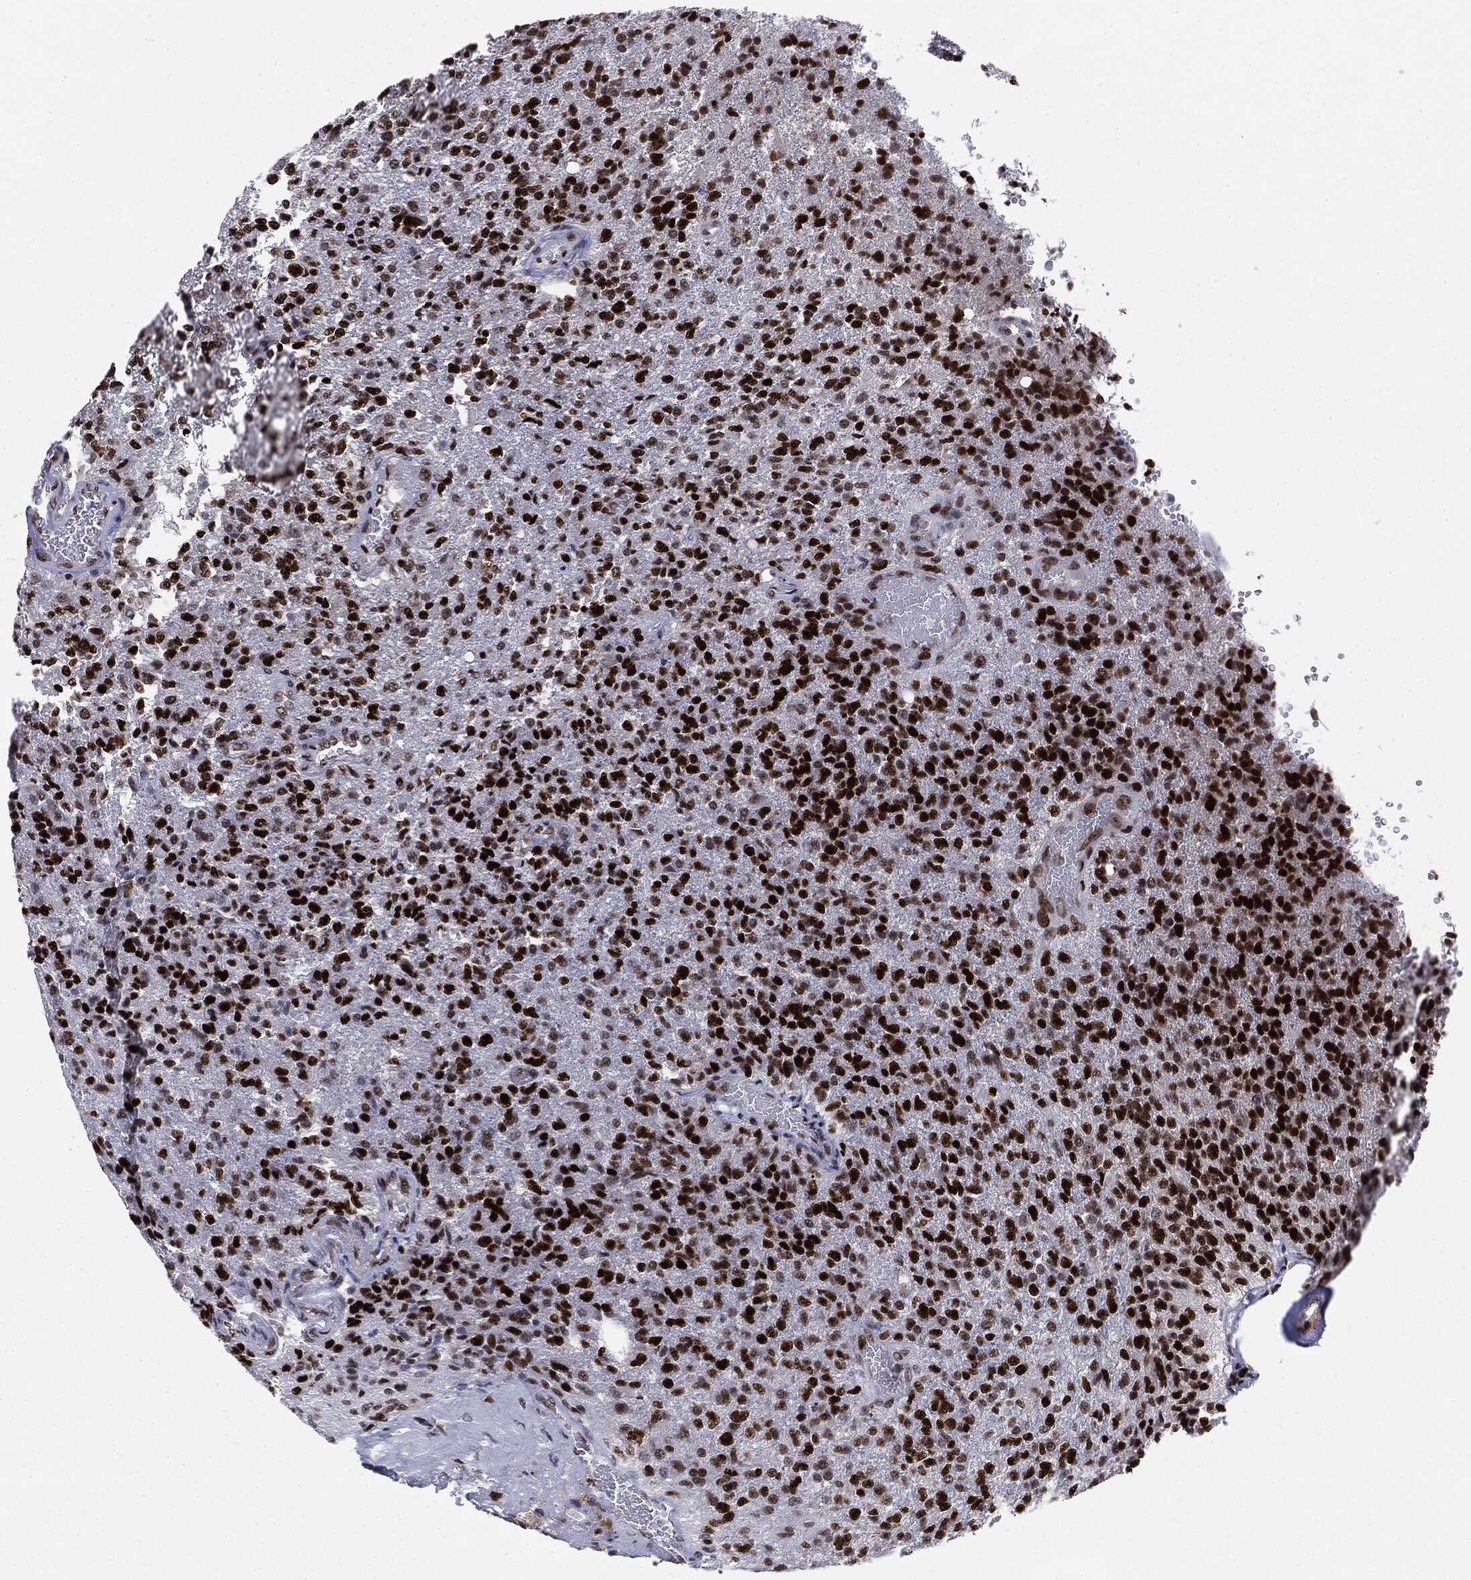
{"staining": {"intensity": "strong", "quantity": ">75%", "location": "nuclear"}, "tissue": "glioma", "cell_type": "Tumor cells", "image_type": "cancer", "snomed": [{"axis": "morphology", "description": "Glioma, malignant, High grade"}, {"axis": "topography", "description": "Brain"}], "caption": "DAB immunohistochemical staining of human glioma exhibits strong nuclear protein expression in about >75% of tumor cells.", "gene": "MDC1", "patient": {"sex": "male", "age": 56}}